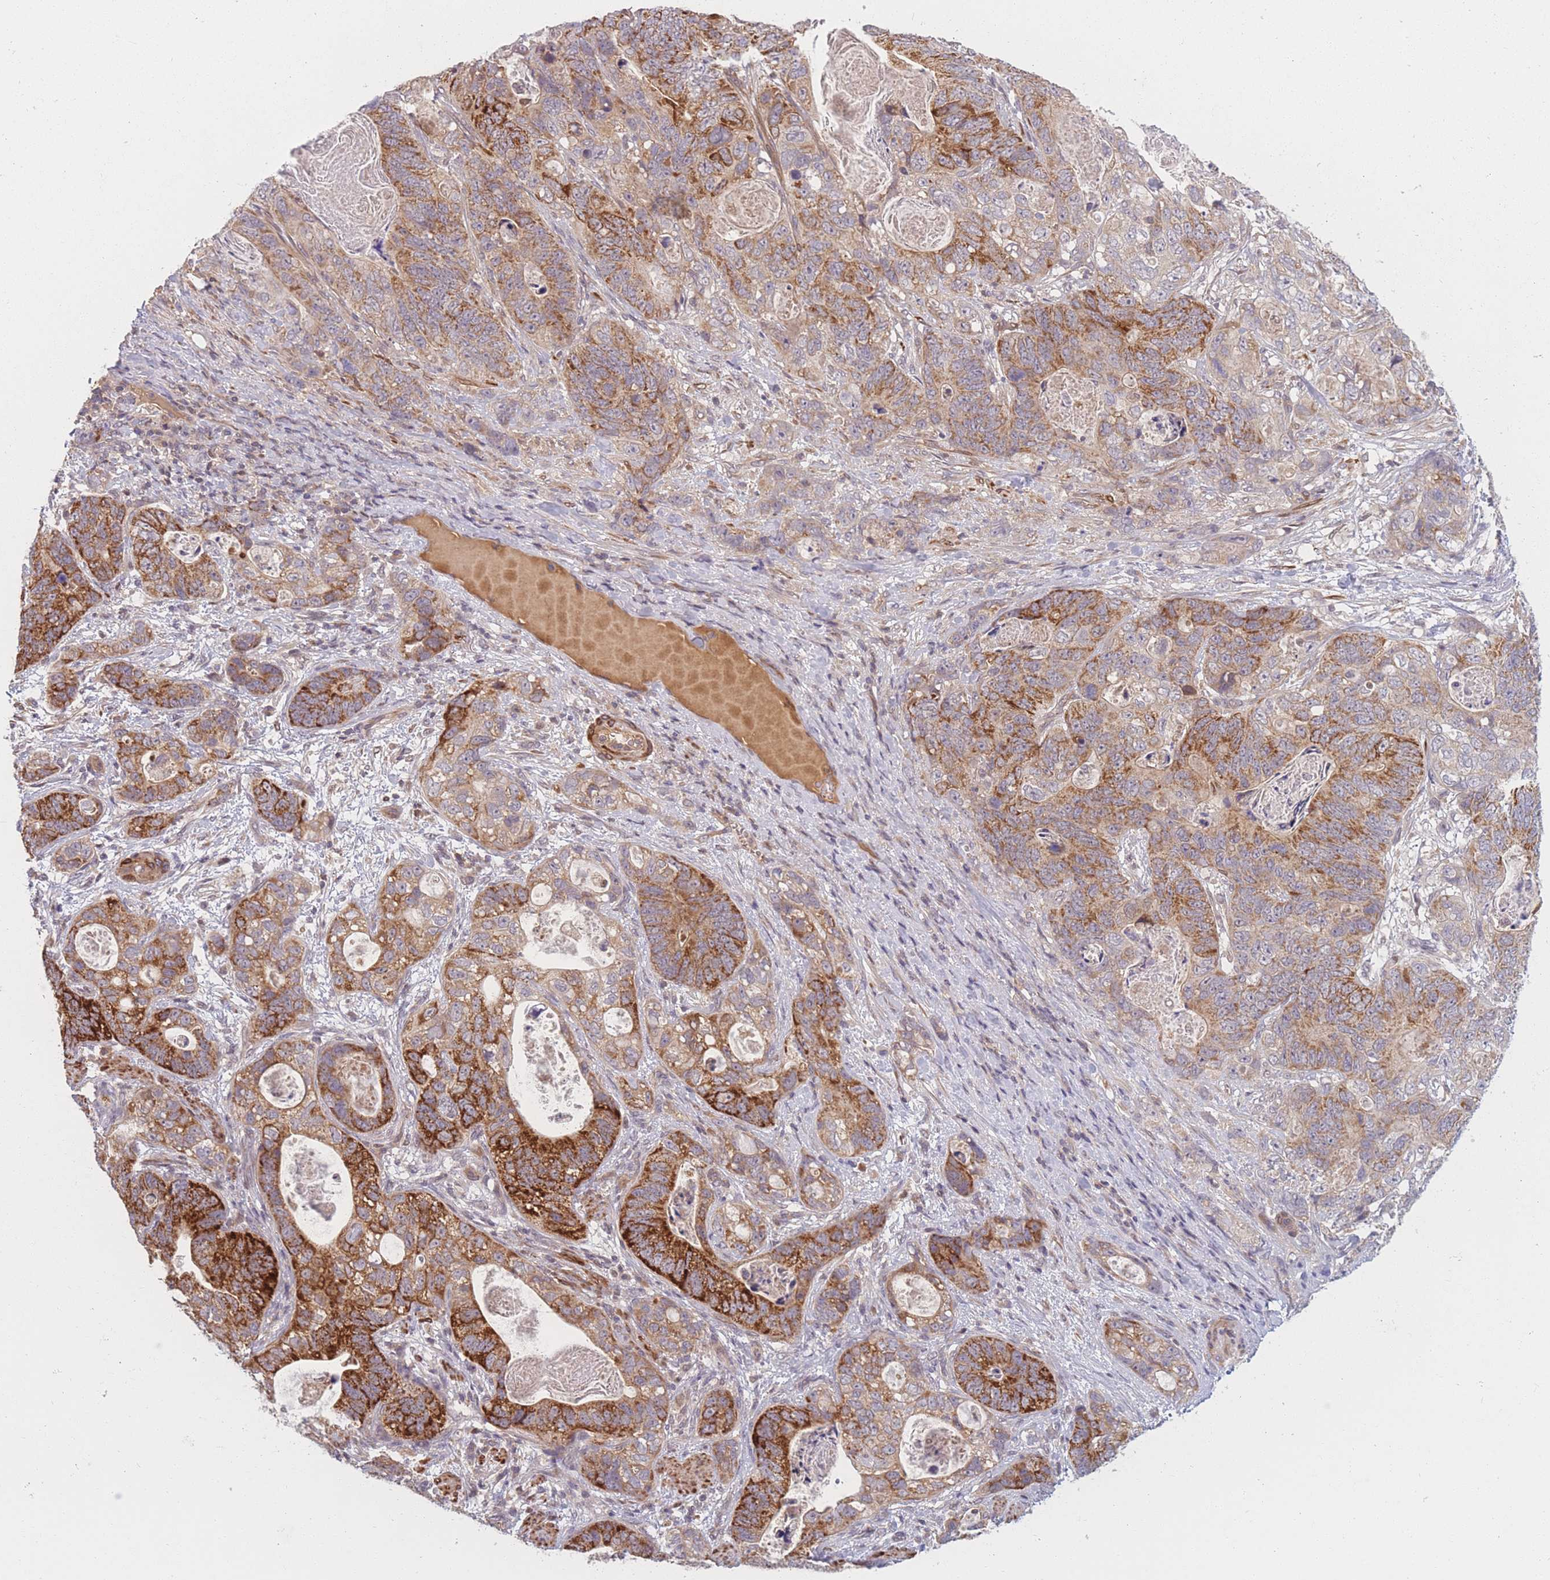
{"staining": {"intensity": "strong", "quantity": "25%-75%", "location": "cytoplasmic/membranous"}, "tissue": "stomach cancer", "cell_type": "Tumor cells", "image_type": "cancer", "snomed": [{"axis": "morphology", "description": "Normal tissue, NOS"}, {"axis": "morphology", "description": "Adenocarcinoma, NOS"}, {"axis": "topography", "description": "Stomach"}], "caption": "A brown stain shows strong cytoplasmic/membranous expression of a protein in stomach cancer tumor cells.", "gene": "FAM153A", "patient": {"sex": "female", "age": 89}}